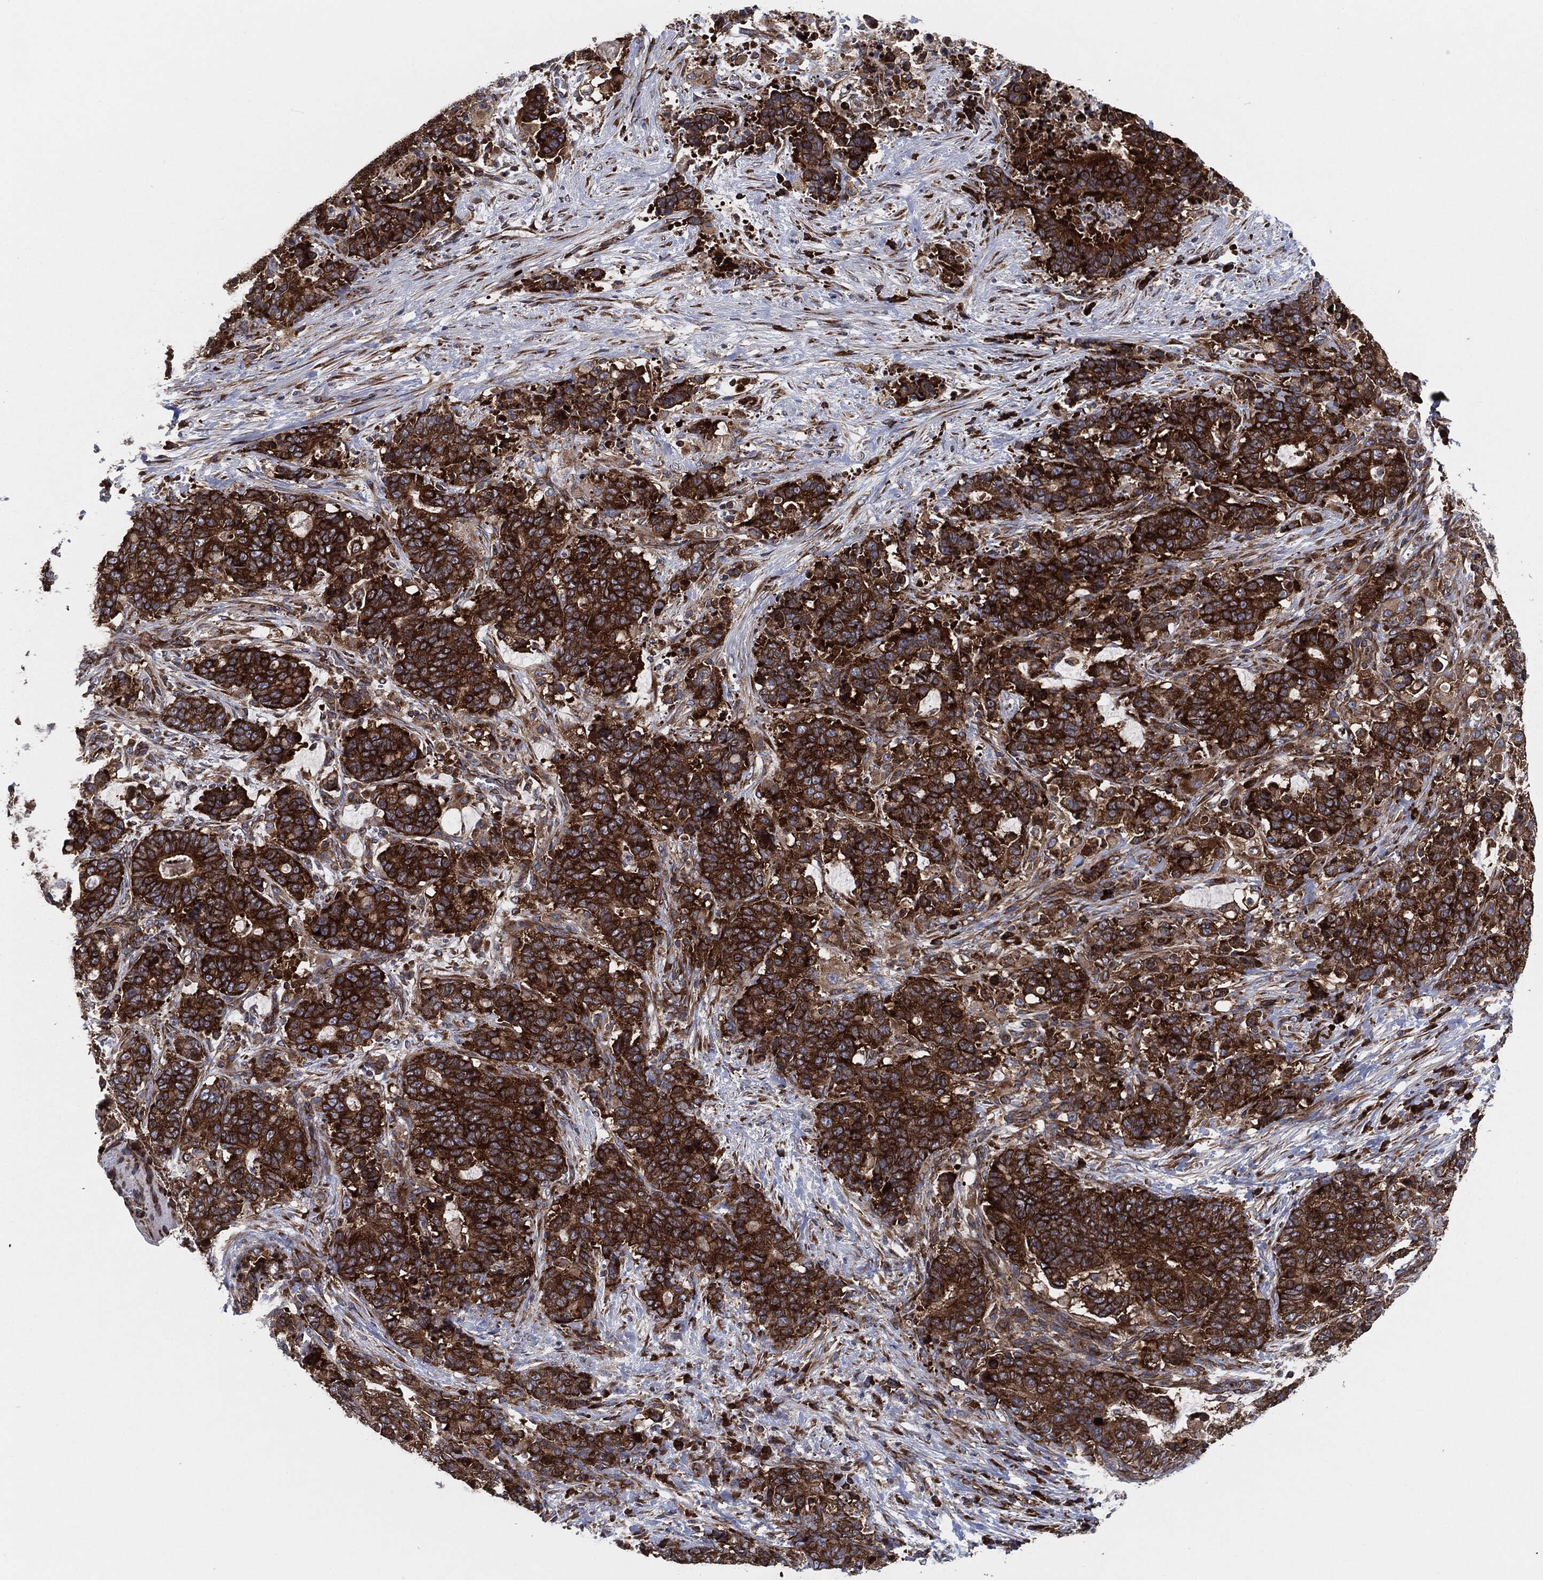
{"staining": {"intensity": "strong", "quantity": ">75%", "location": "cytoplasmic/membranous"}, "tissue": "stomach cancer", "cell_type": "Tumor cells", "image_type": "cancer", "snomed": [{"axis": "morphology", "description": "Normal tissue, NOS"}, {"axis": "morphology", "description": "Adenocarcinoma, NOS"}, {"axis": "topography", "description": "Stomach"}], "caption": "This histopathology image reveals IHC staining of adenocarcinoma (stomach), with high strong cytoplasmic/membranous staining in about >75% of tumor cells.", "gene": "EIF2S2", "patient": {"sex": "female", "age": 64}}